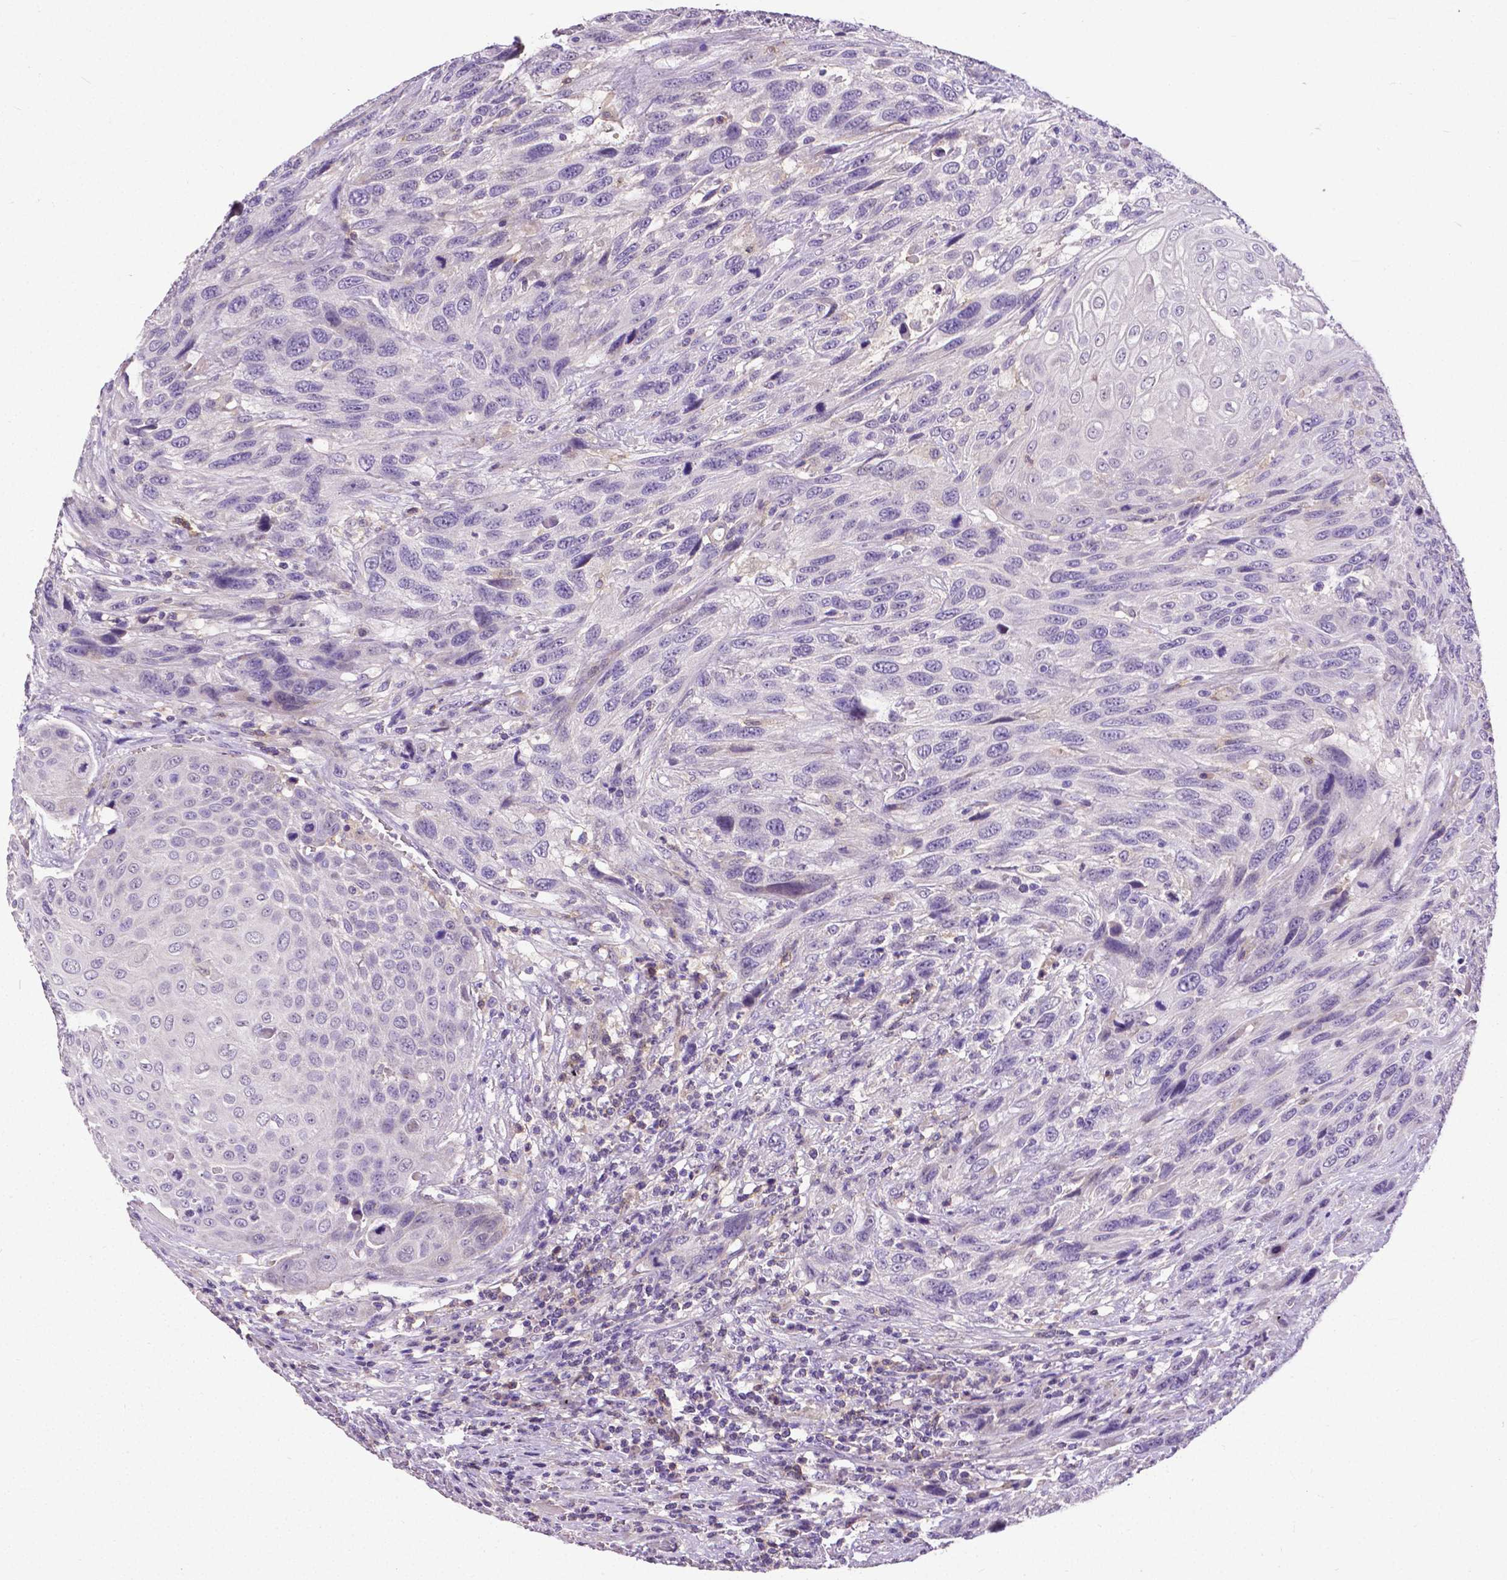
{"staining": {"intensity": "negative", "quantity": "none", "location": "none"}, "tissue": "urothelial cancer", "cell_type": "Tumor cells", "image_type": "cancer", "snomed": [{"axis": "morphology", "description": "Urothelial carcinoma, High grade"}, {"axis": "topography", "description": "Urinary bladder"}], "caption": "DAB immunohistochemical staining of urothelial cancer displays no significant positivity in tumor cells. (Stains: DAB (3,3'-diaminobenzidine) immunohistochemistry with hematoxylin counter stain, Microscopy: brightfield microscopy at high magnification).", "gene": "CD4", "patient": {"sex": "female", "age": 70}}